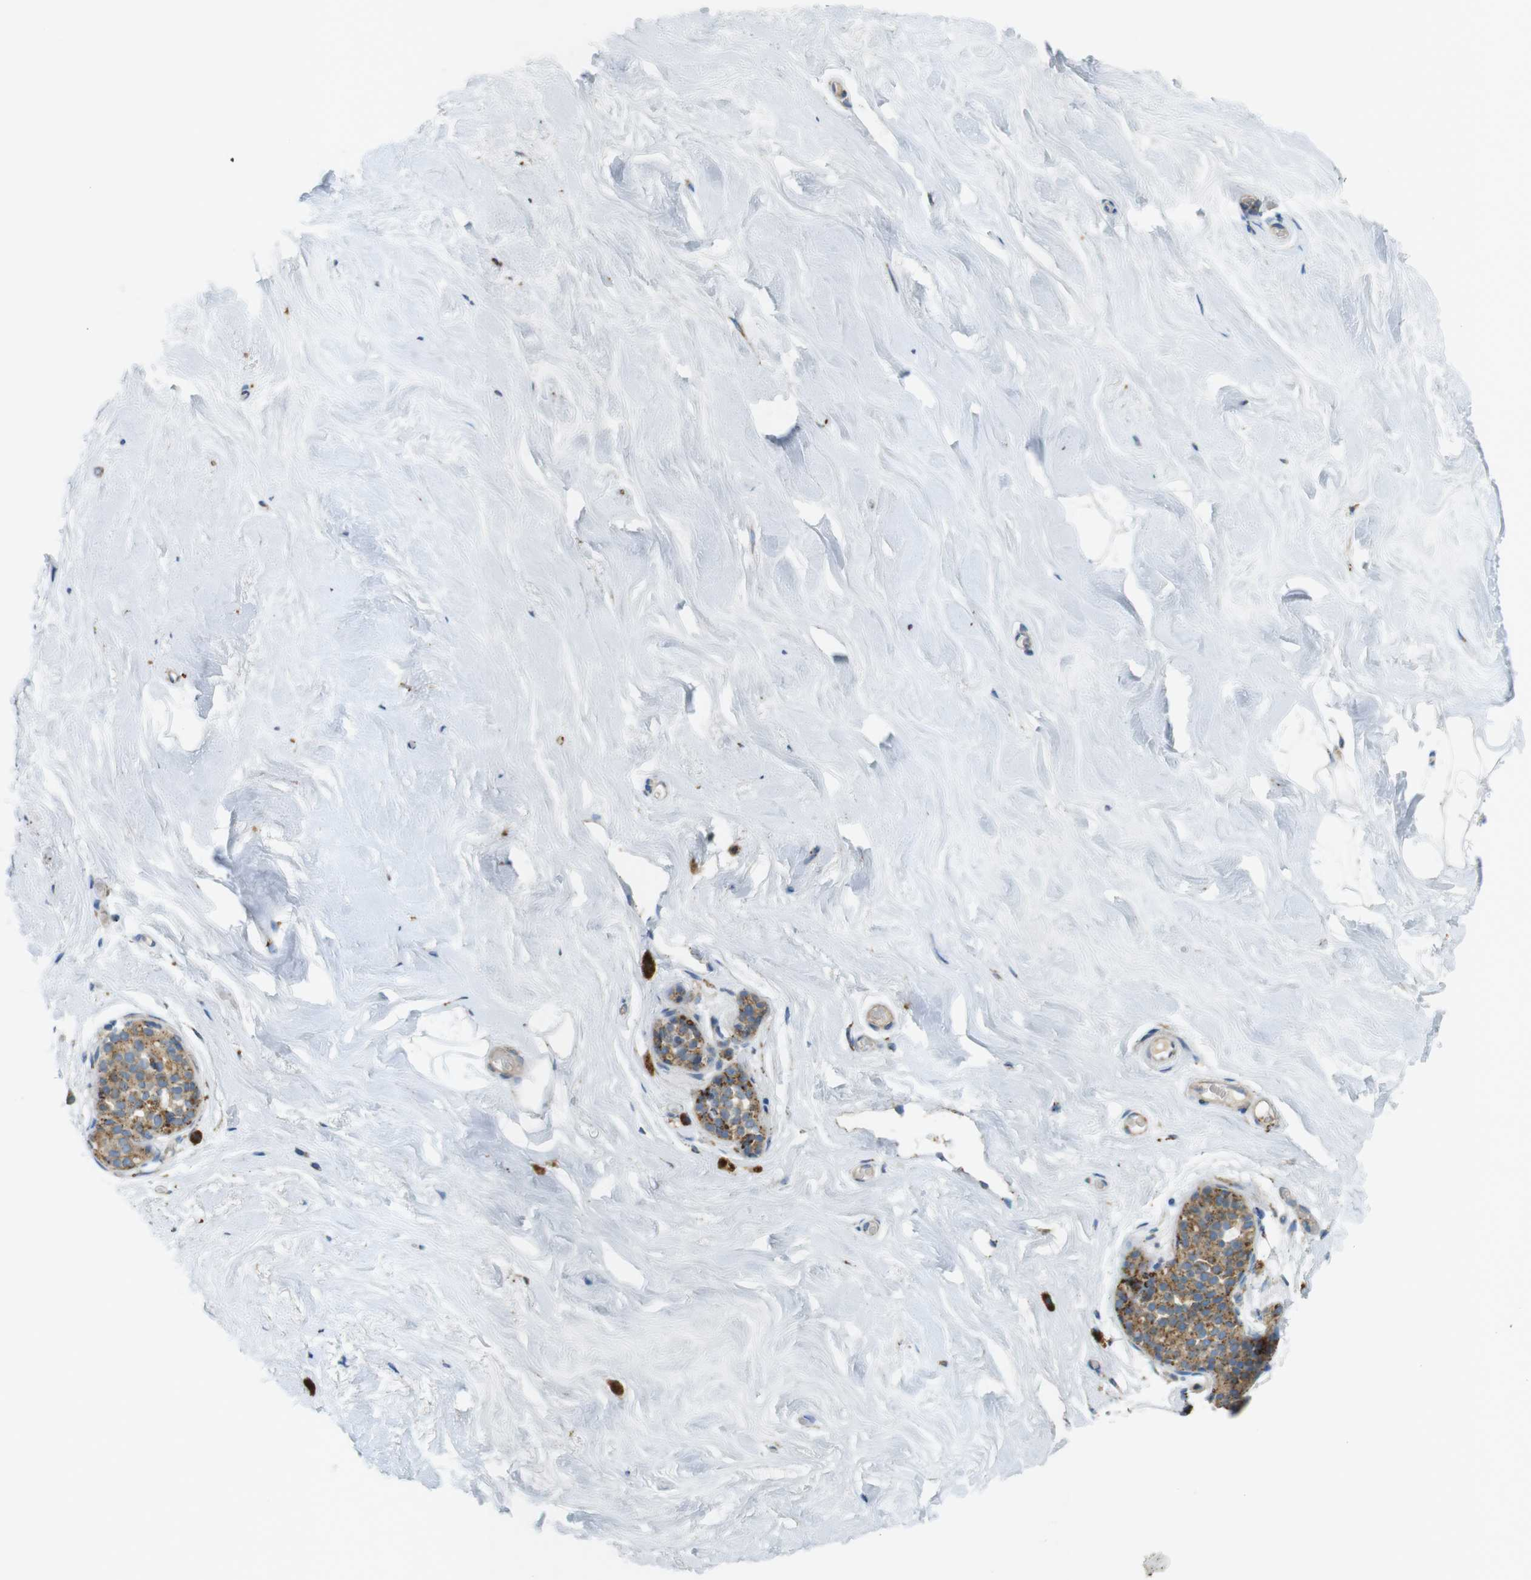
{"staining": {"intensity": "negative", "quantity": "none", "location": "none"}, "tissue": "breast", "cell_type": "Adipocytes", "image_type": "normal", "snomed": [{"axis": "morphology", "description": "Normal tissue, NOS"}, {"axis": "topography", "description": "Breast"}], "caption": "A histopathology image of human breast is negative for staining in adipocytes. Nuclei are stained in blue.", "gene": "LAMP1", "patient": {"sex": "female", "age": 75}}